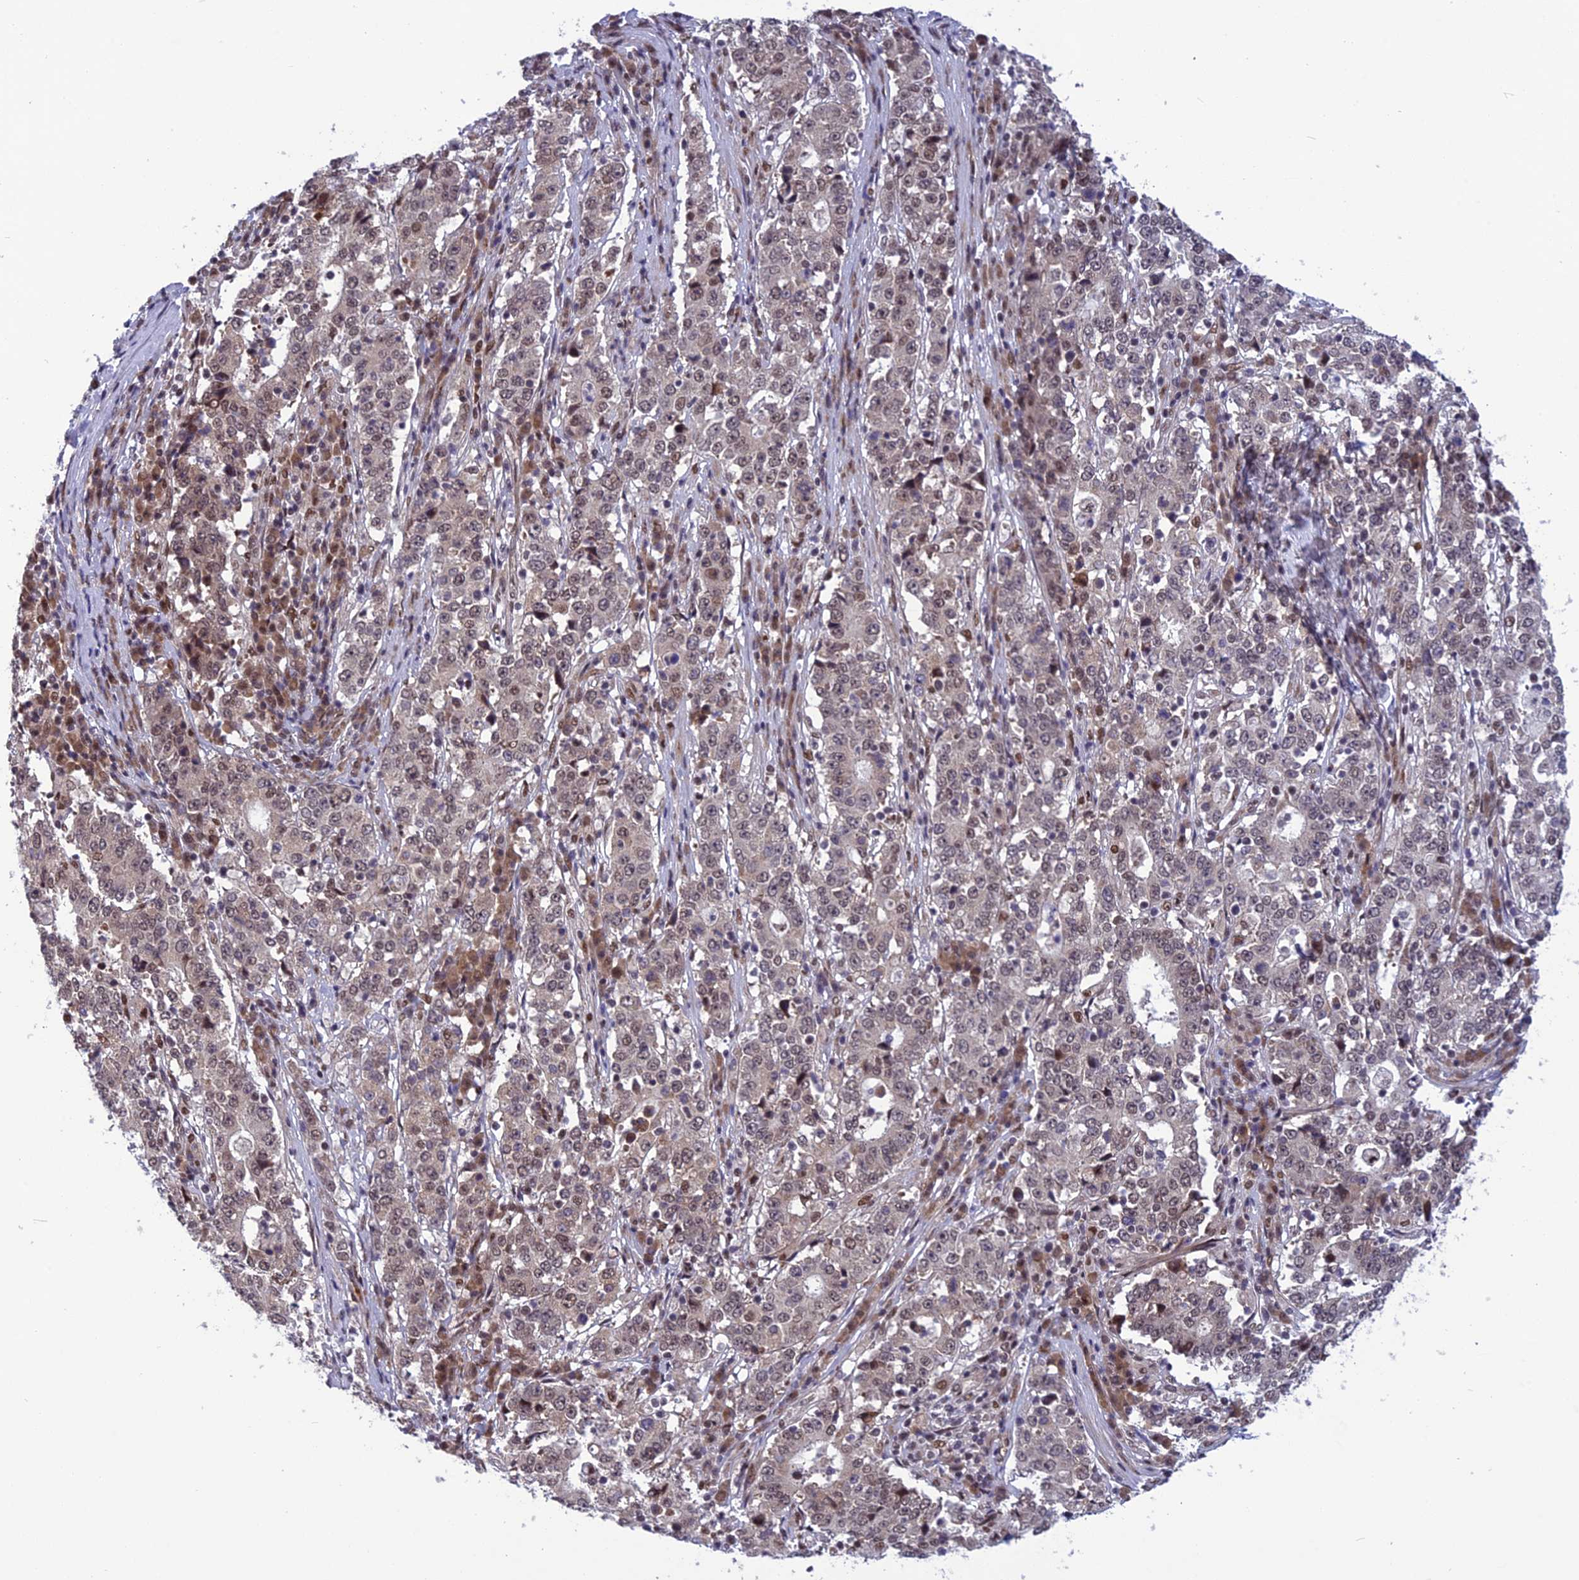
{"staining": {"intensity": "weak", "quantity": "25%-75%", "location": "nuclear"}, "tissue": "stomach cancer", "cell_type": "Tumor cells", "image_type": "cancer", "snomed": [{"axis": "morphology", "description": "Adenocarcinoma, NOS"}, {"axis": "topography", "description": "Stomach"}], "caption": "A high-resolution image shows IHC staining of stomach cancer (adenocarcinoma), which shows weak nuclear staining in about 25%-75% of tumor cells.", "gene": "RTRAF", "patient": {"sex": "male", "age": 59}}